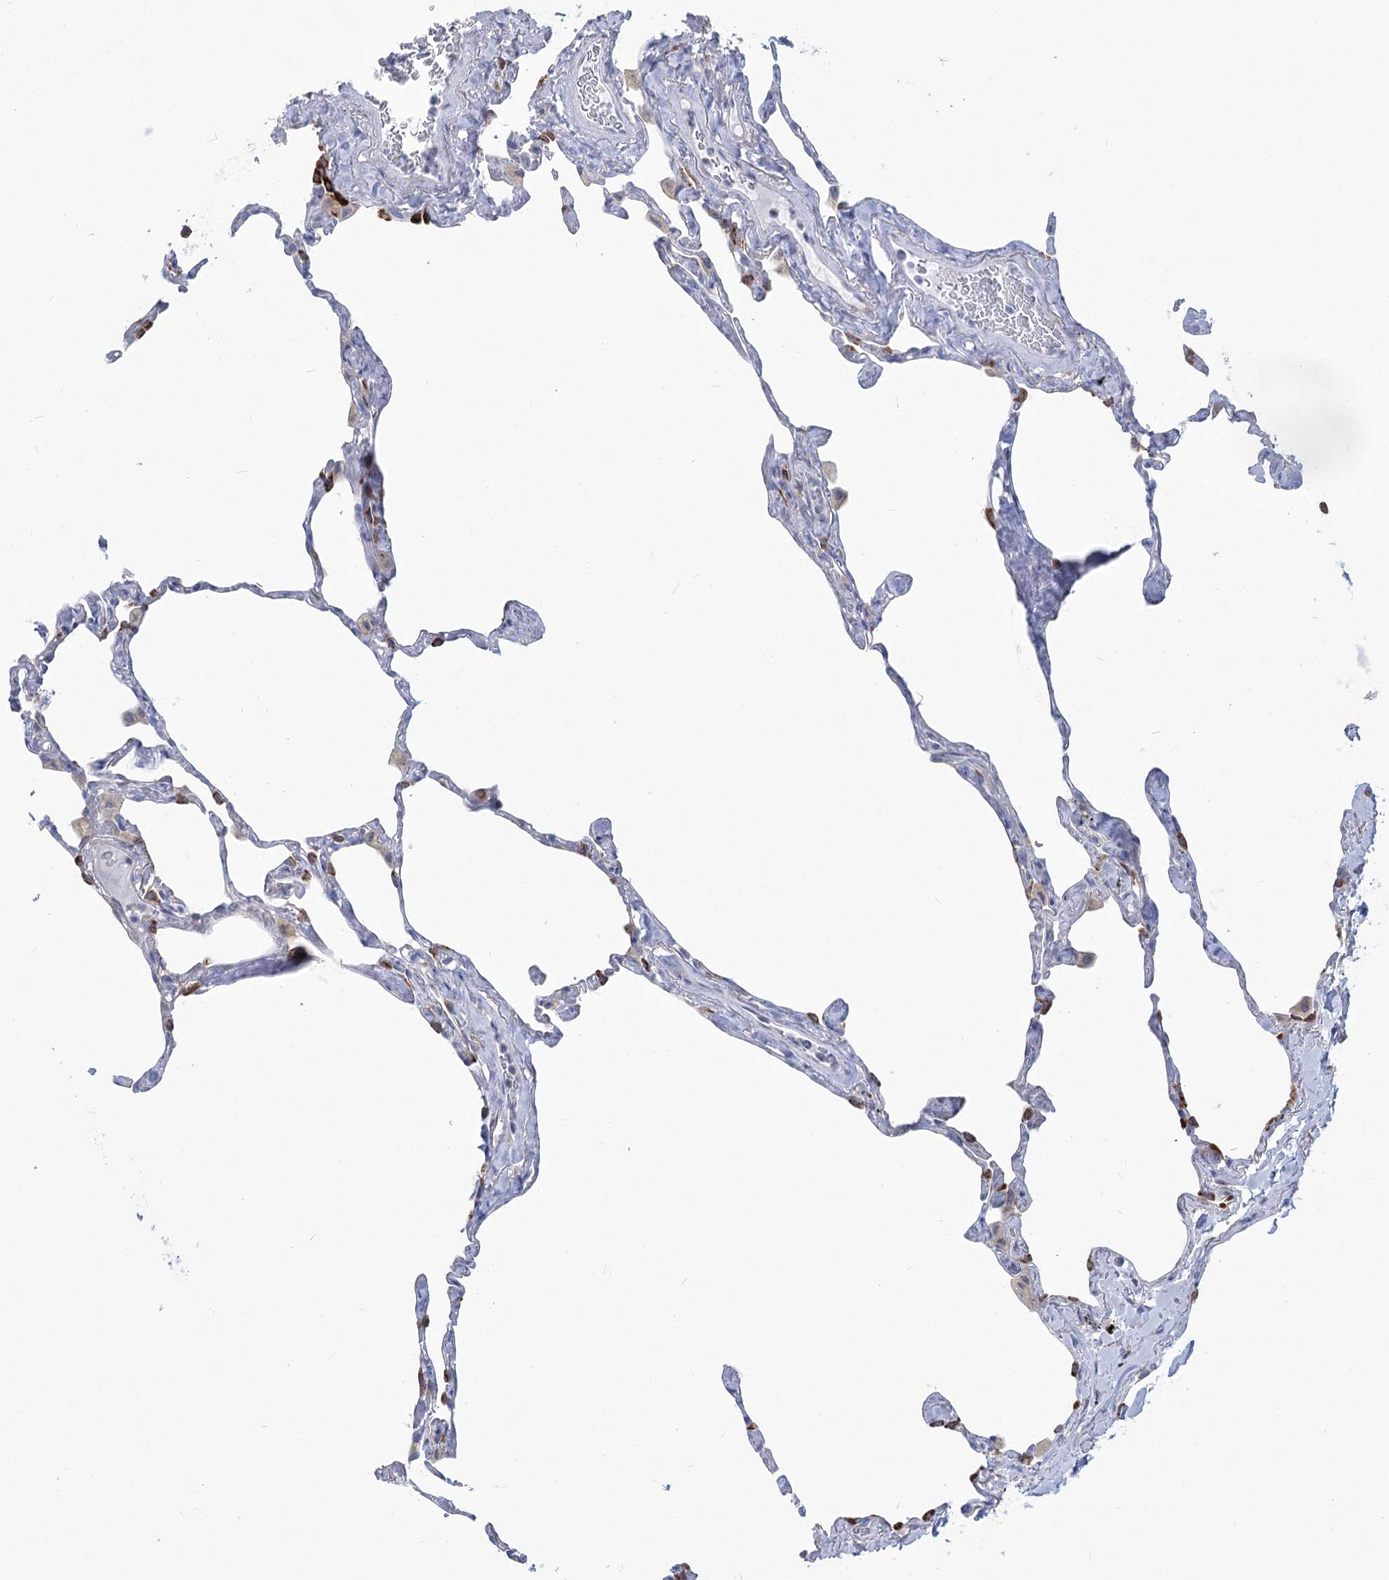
{"staining": {"intensity": "strong", "quantity": "<25%", "location": "cytoplasmic/membranous"}, "tissue": "lung", "cell_type": "Alveolar cells", "image_type": "normal", "snomed": [{"axis": "morphology", "description": "Normal tissue, NOS"}, {"axis": "topography", "description": "Lung"}], "caption": "Protein expression analysis of benign lung demonstrates strong cytoplasmic/membranous staining in about <25% of alveolar cells. (DAB (3,3'-diaminobenzidine) = brown stain, brightfield microscopy at high magnification).", "gene": "STT3B", "patient": {"sex": "male", "age": 65}}